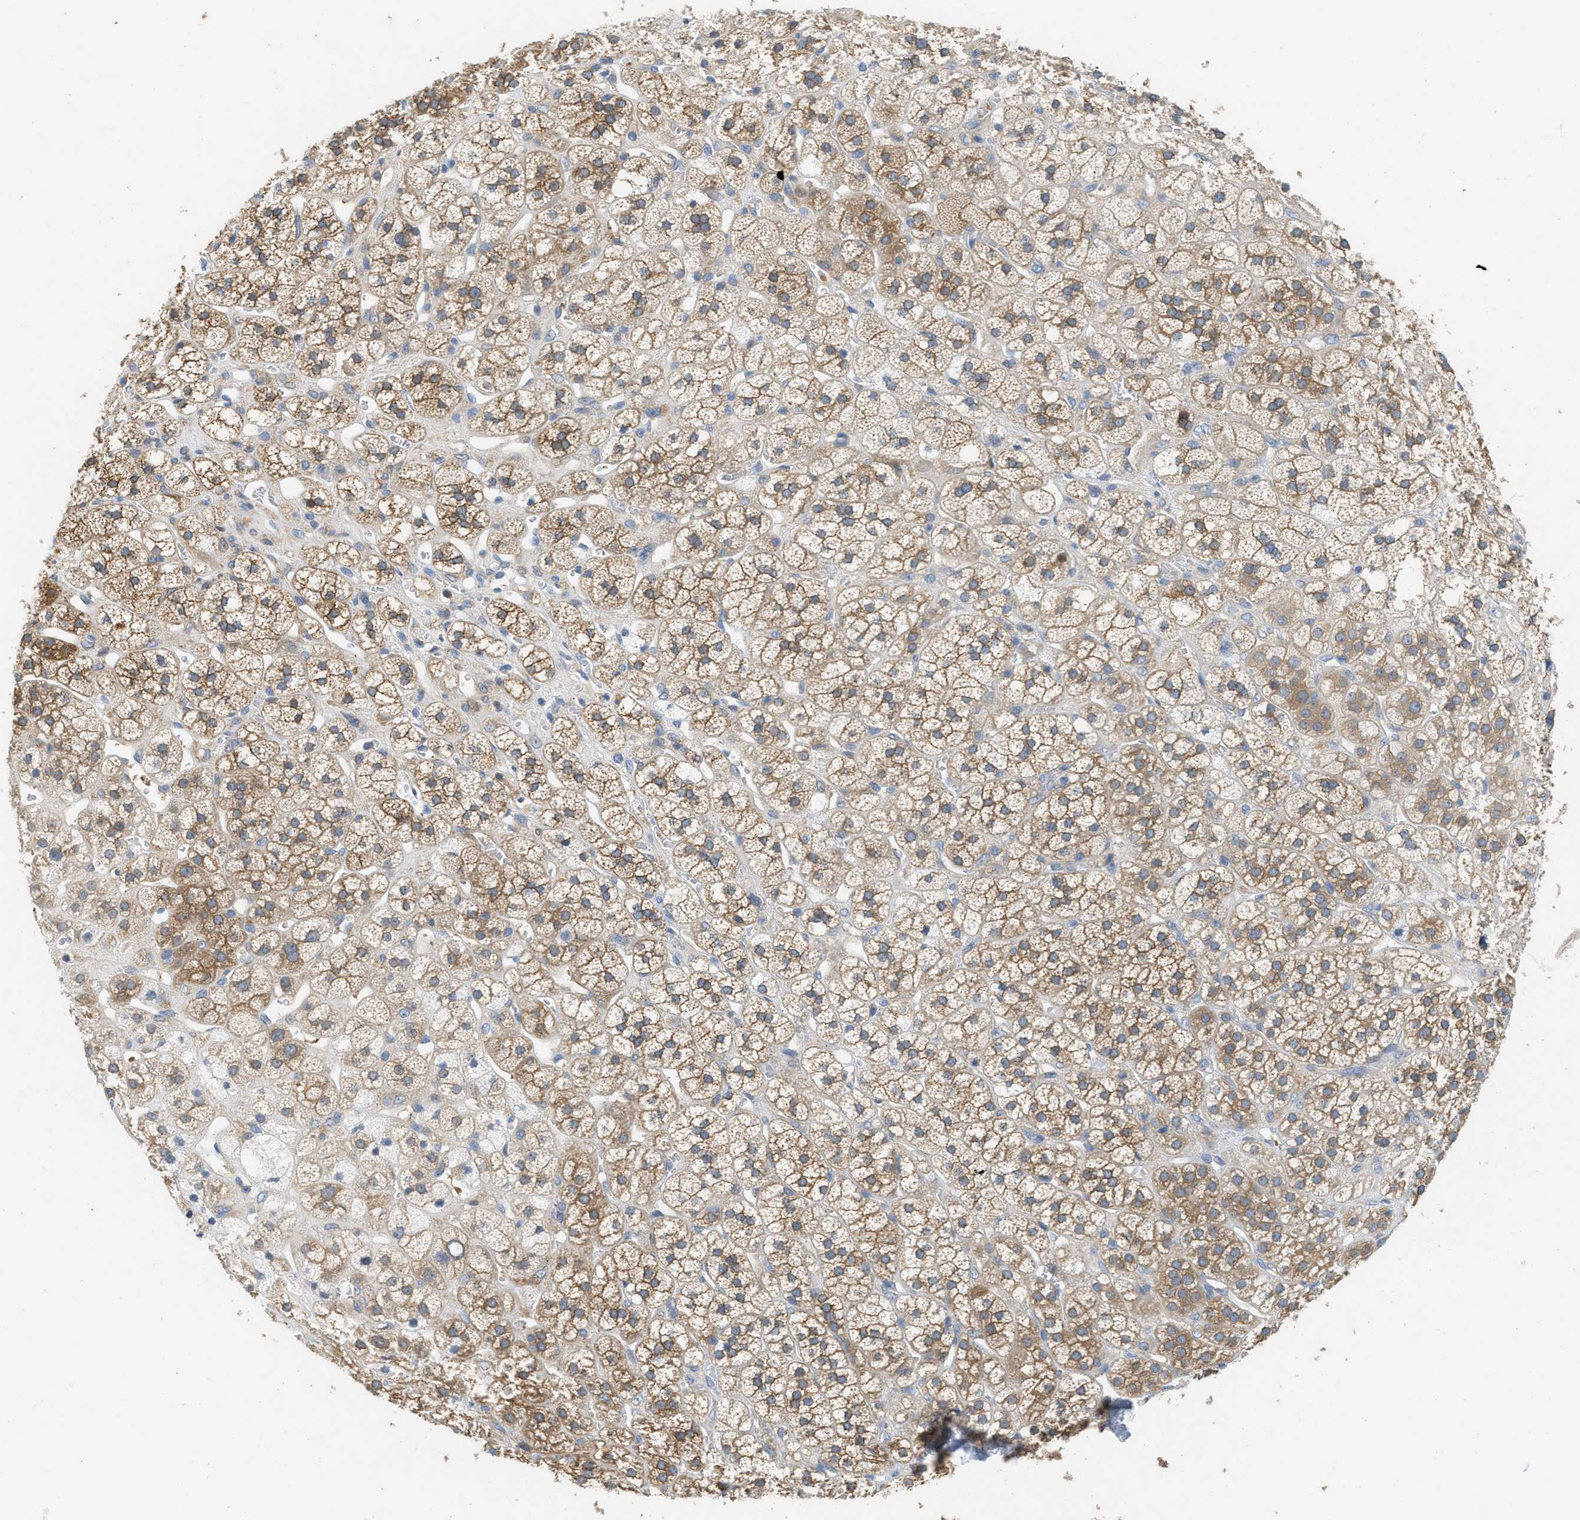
{"staining": {"intensity": "moderate", "quantity": ">75%", "location": "cytoplasmic/membranous"}, "tissue": "adrenal gland", "cell_type": "Glandular cells", "image_type": "normal", "snomed": [{"axis": "morphology", "description": "Normal tissue, NOS"}, {"axis": "topography", "description": "Adrenal gland"}], "caption": "Glandular cells show medium levels of moderate cytoplasmic/membranous positivity in approximately >75% of cells in unremarkable human adrenal gland. The protein of interest is shown in brown color, while the nuclei are stained blue.", "gene": "UBA5", "patient": {"sex": "male", "age": 56}}